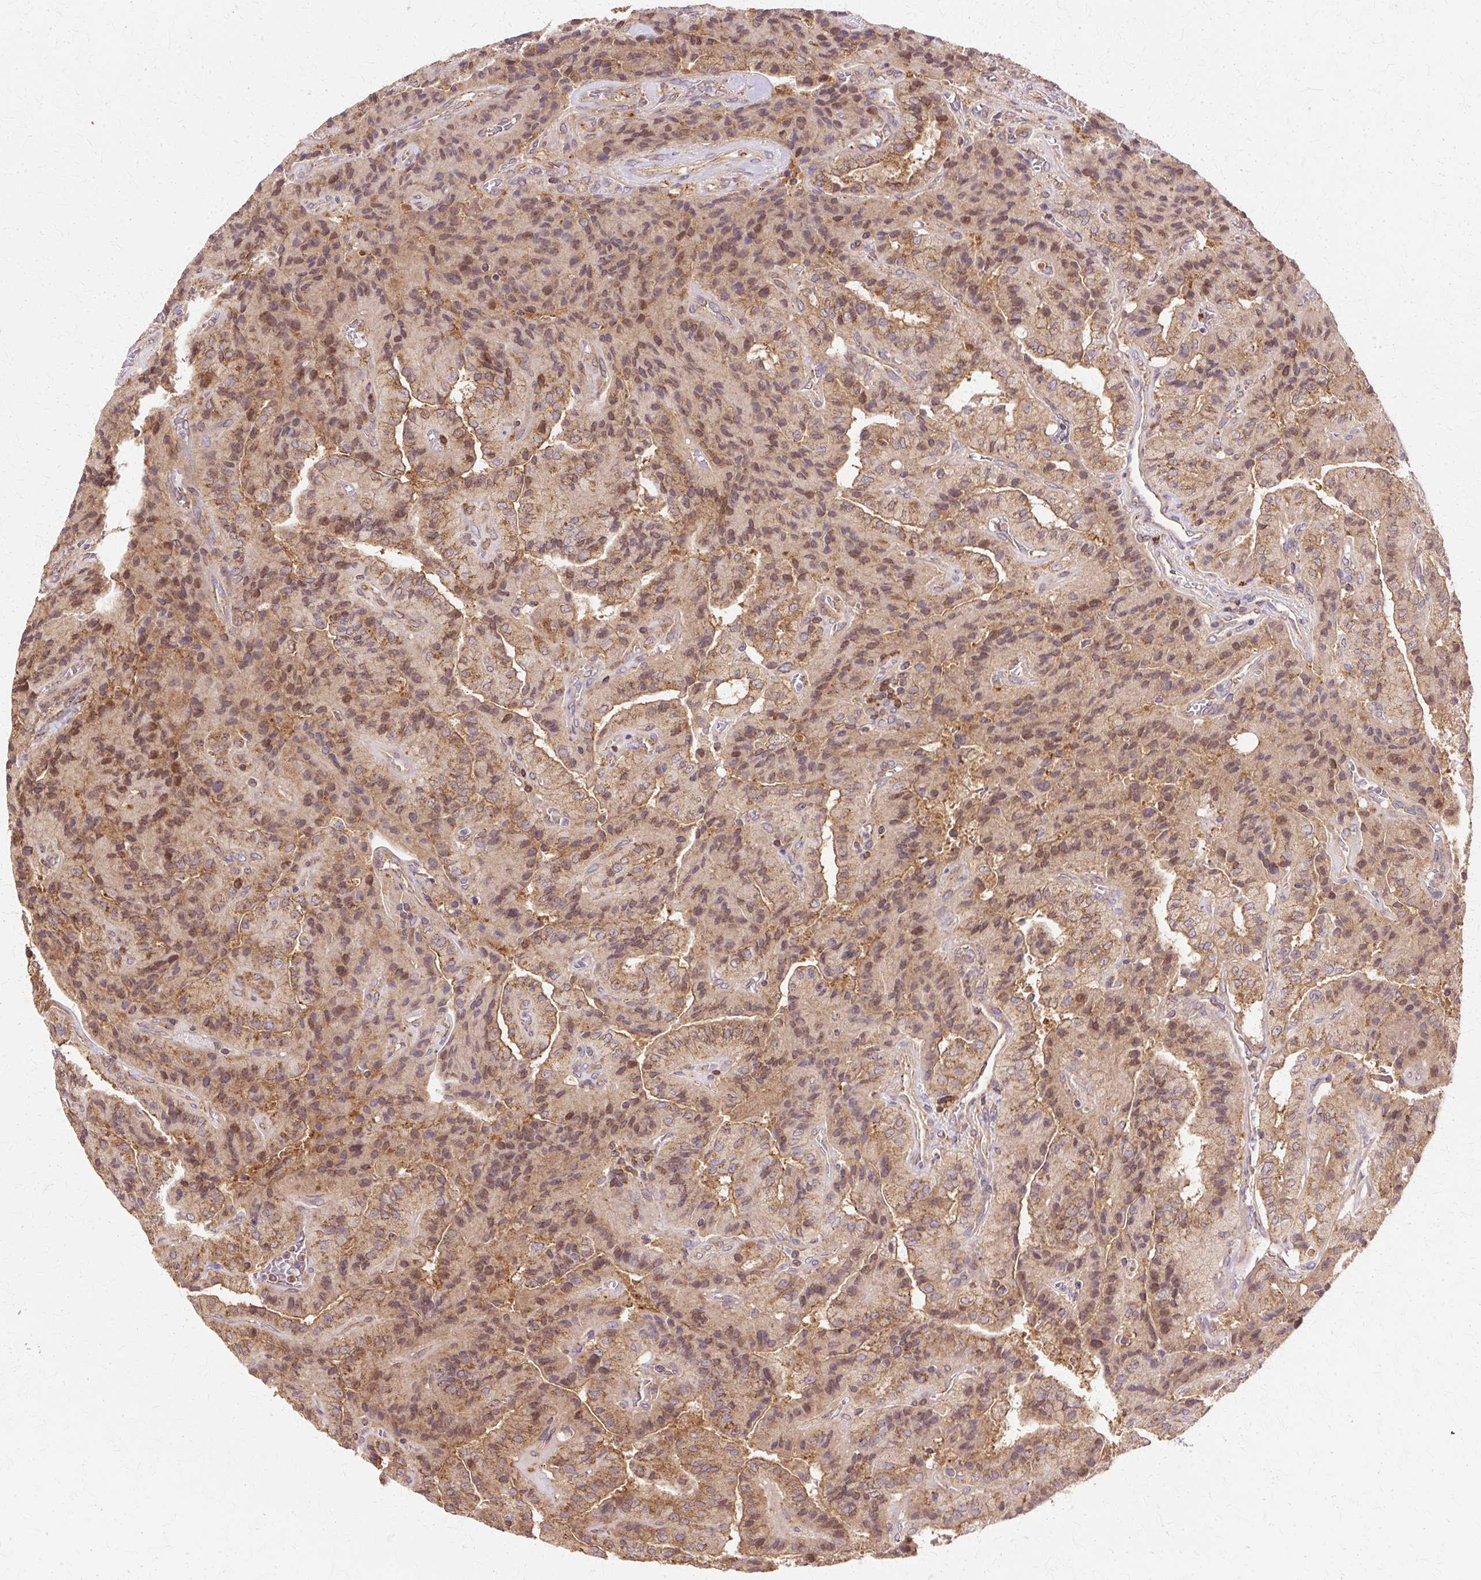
{"staining": {"intensity": "moderate", "quantity": ">75%", "location": "cytoplasmic/membranous,nuclear"}, "tissue": "thyroid cancer", "cell_type": "Tumor cells", "image_type": "cancer", "snomed": [{"axis": "morphology", "description": "Normal tissue, NOS"}, {"axis": "morphology", "description": "Papillary adenocarcinoma, NOS"}, {"axis": "topography", "description": "Thyroid gland"}], "caption": "Tumor cells demonstrate medium levels of moderate cytoplasmic/membranous and nuclear staining in about >75% of cells in thyroid cancer (papillary adenocarcinoma). (DAB IHC, brown staining for protein, blue staining for nuclei).", "gene": "COPB1", "patient": {"sex": "female", "age": 59}}